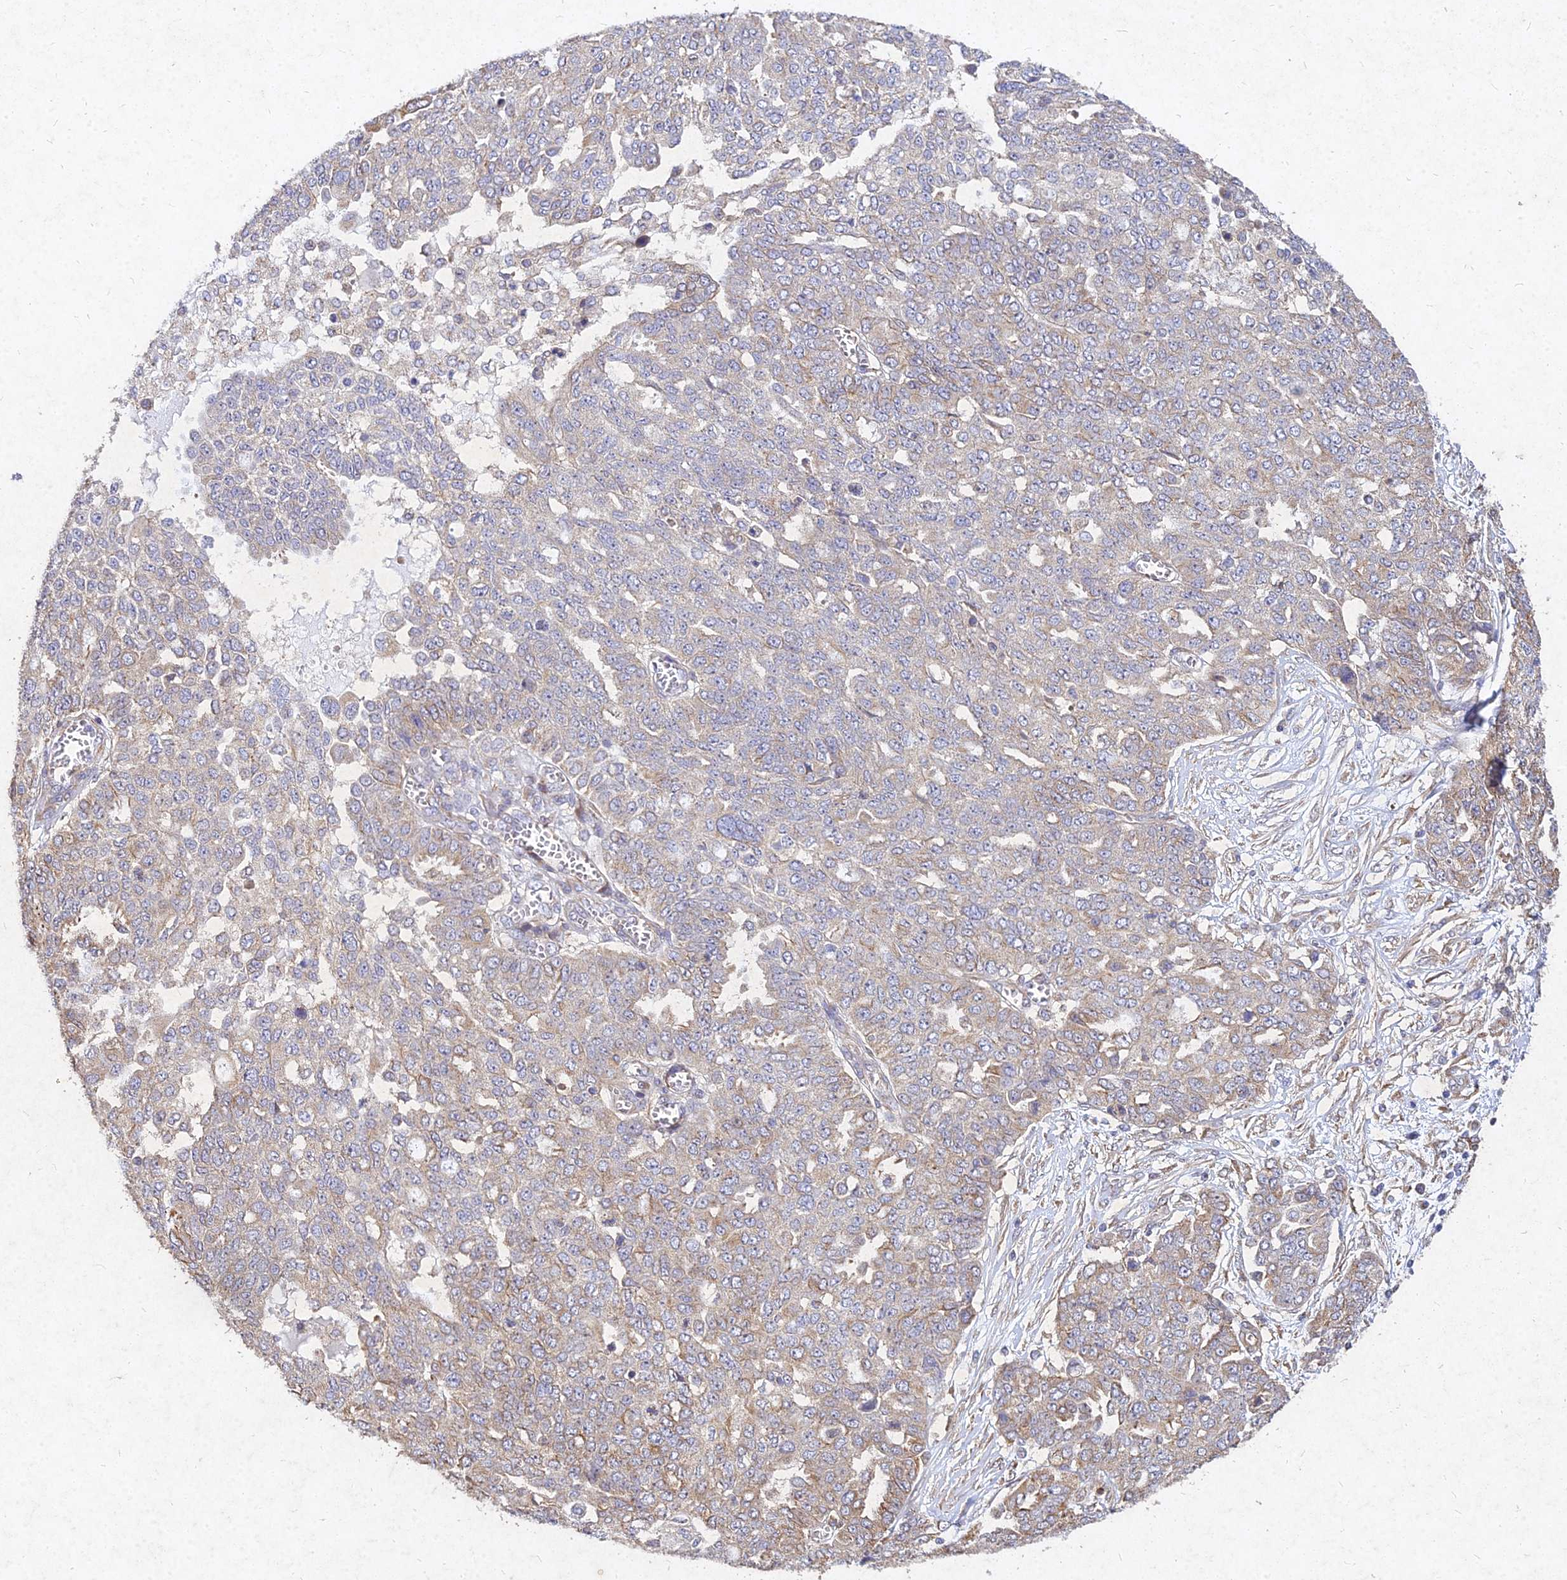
{"staining": {"intensity": "moderate", "quantity": "<25%", "location": "cytoplasmic/membranous"}, "tissue": "ovarian cancer", "cell_type": "Tumor cells", "image_type": "cancer", "snomed": [{"axis": "morphology", "description": "Cystadenocarcinoma, serous, NOS"}, {"axis": "topography", "description": "Soft tissue"}, {"axis": "topography", "description": "Ovary"}], "caption": "A photomicrograph of serous cystadenocarcinoma (ovarian) stained for a protein exhibits moderate cytoplasmic/membranous brown staining in tumor cells. (brown staining indicates protein expression, while blue staining denotes nuclei).", "gene": "SKA1", "patient": {"sex": "female", "age": 57}}